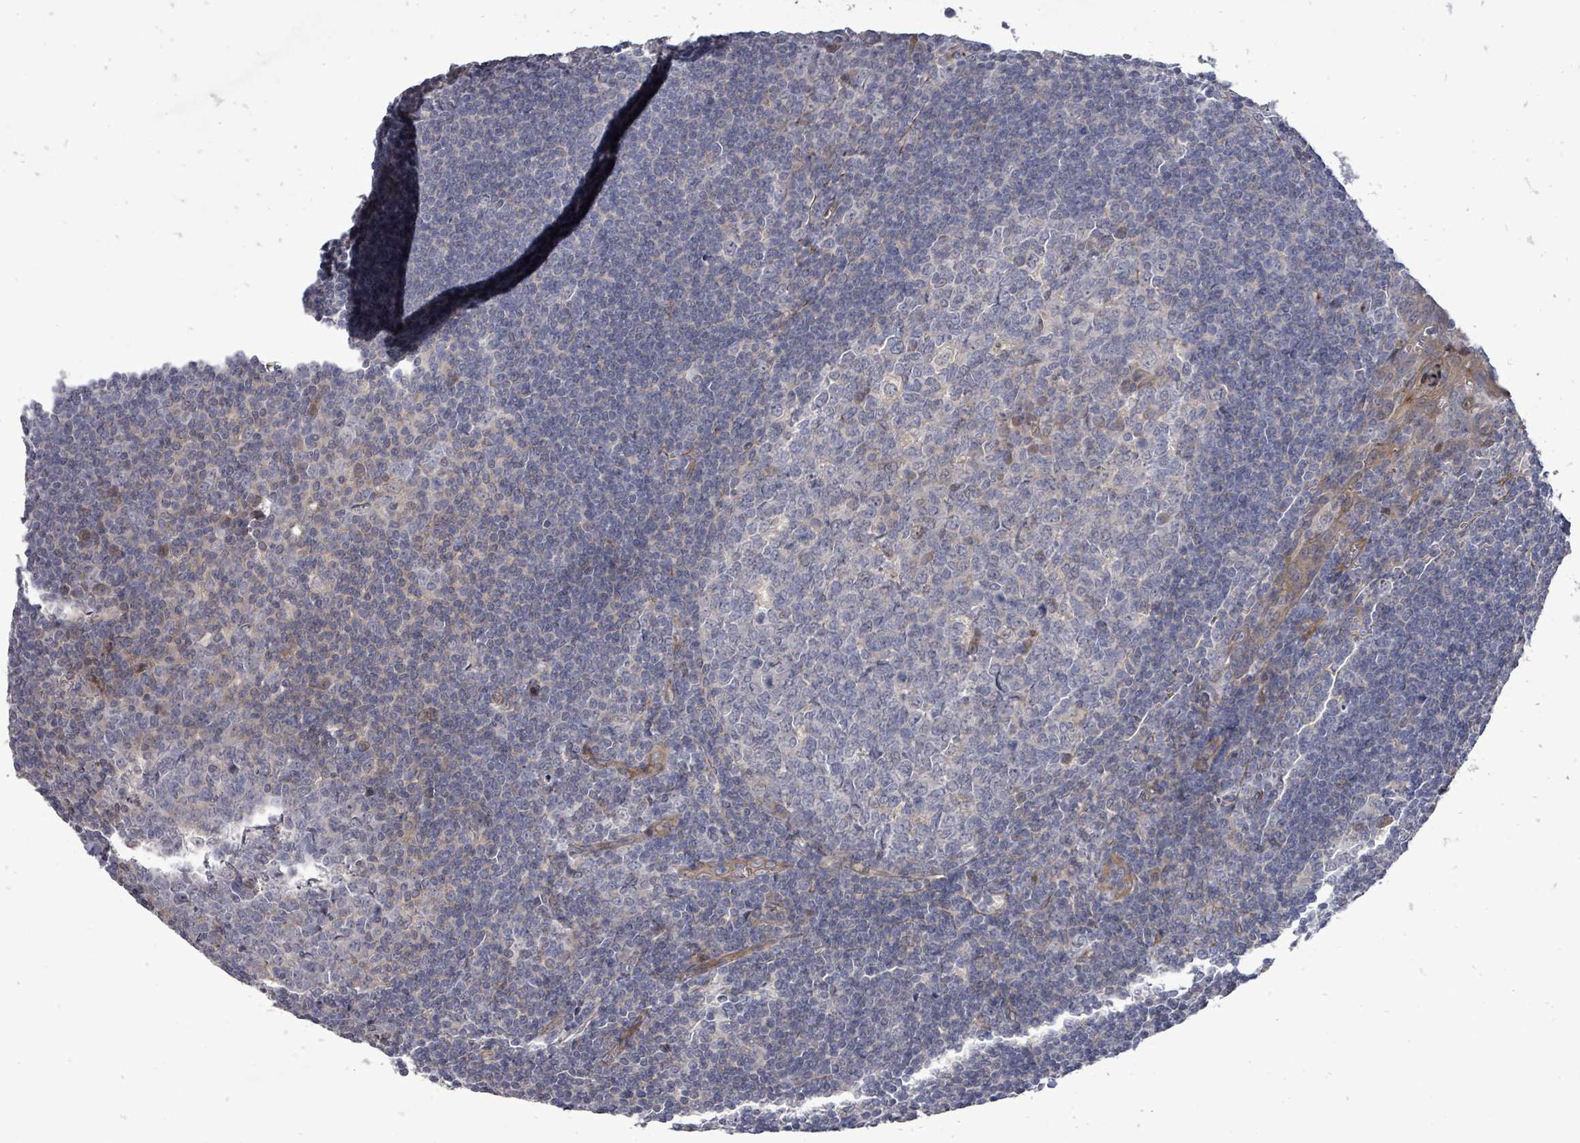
{"staining": {"intensity": "moderate", "quantity": "<25%", "location": "cytoplasmic/membranous"}, "tissue": "tonsil", "cell_type": "Germinal center cells", "image_type": "normal", "snomed": [{"axis": "morphology", "description": "Normal tissue, NOS"}, {"axis": "topography", "description": "Tonsil"}], "caption": "High-magnification brightfield microscopy of benign tonsil stained with DAB (3,3'-diaminobenzidine) (brown) and counterstained with hematoxylin (blue). germinal center cells exhibit moderate cytoplasmic/membranous staining is appreciated in about<25% of cells.", "gene": "RALGAPB", "patient": {"sex": "male", "age": 27}}